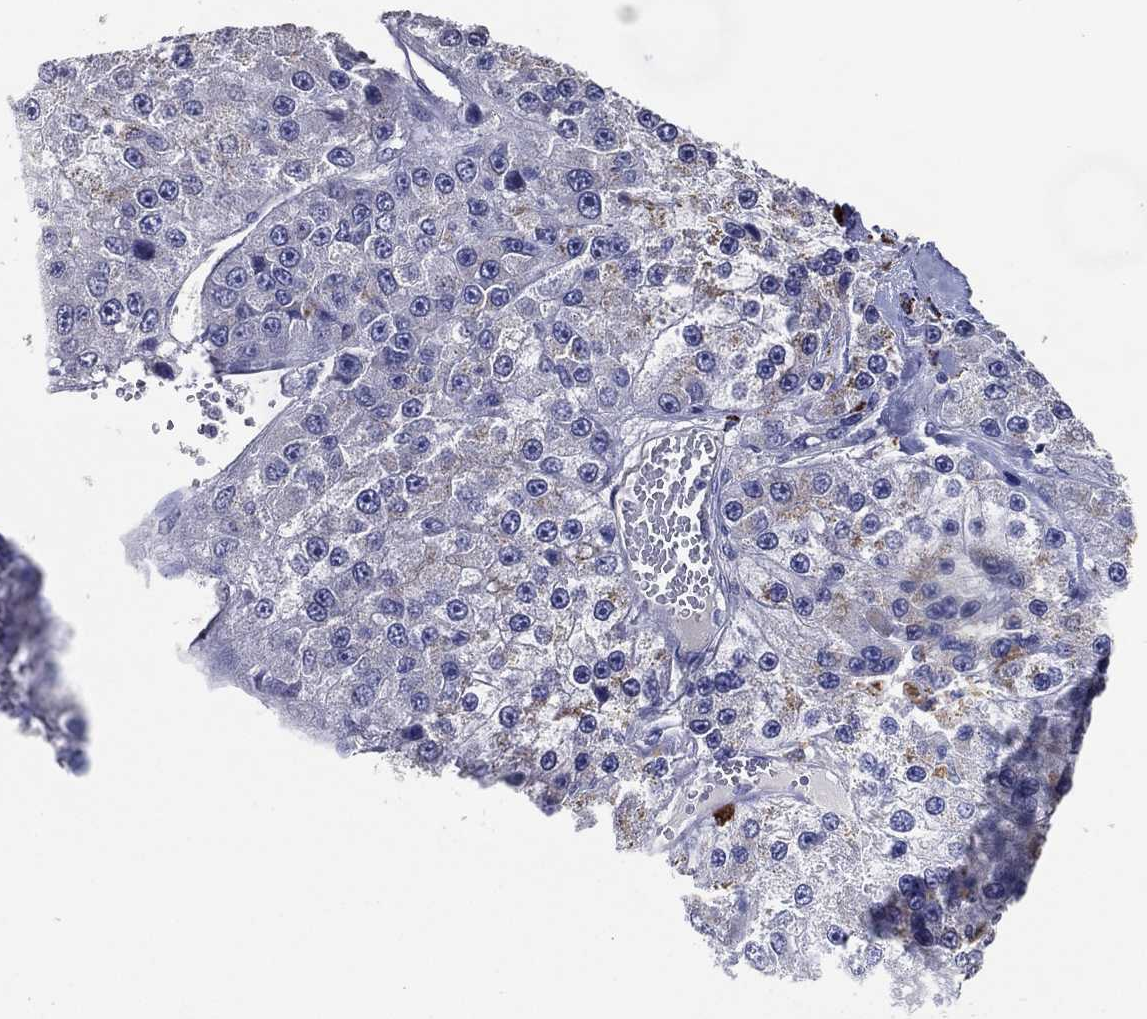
{"staining": {"intensity": "negative", "quantity": "none", "location": "none"}, "tissue": "liver cancer", "cell_type": "Tumor cells", "image_type": "cancer", "snomed": [{"axis": "morphology", "description": "Carcinoma, Hepatocellular, NOS"}, {"axis": "topography", "description": "Liver"}], "caption": "This is a image of IHC staining of hepatocellular carcinoma (liver), which shows no positivity in tumor cells.", "gene": "TFAP2A", "patient": {"sex": "female", "age": 73}}